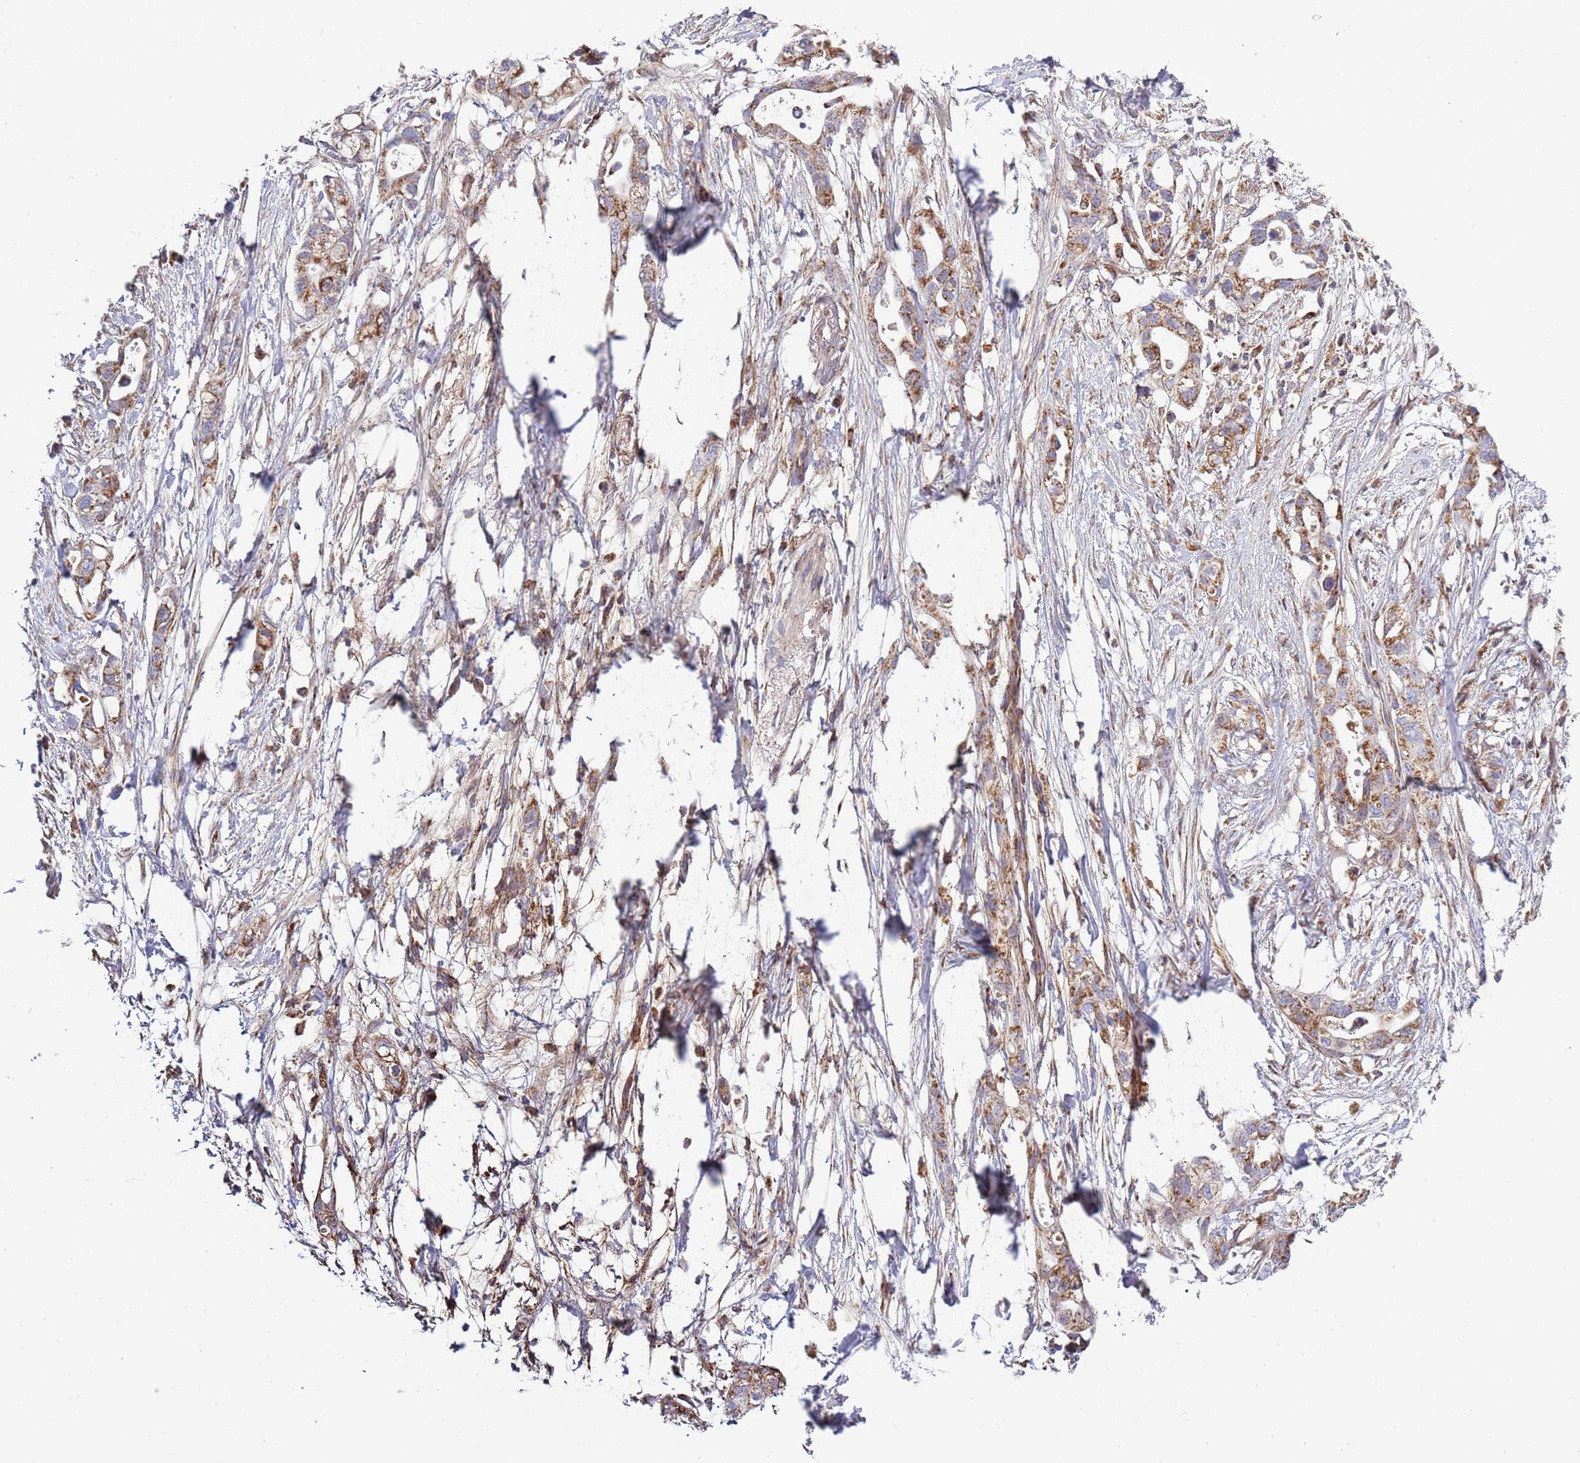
{"staining": {"intensity": "moderate", "quantity": ">75%", "location": "cytoplasmic/membranous"}, "tissue": "pancreatic cancer", "cell_type": "Tumor cells", "image_type": "cancer", "snomed": [{"axis": "morphology", "description": "Adenocarcinoma, NOS"}, {"axis": "topography", "description": "Pancreas"}], "caption": "Tumor cells demonstrate medium levels of moderate cytoplasmic/membranous positivity in about >75% of cells in adenocarcinoma (pancreatic).", "gene": "IRS4", "patient": {"sex": "female", "age": 72}}